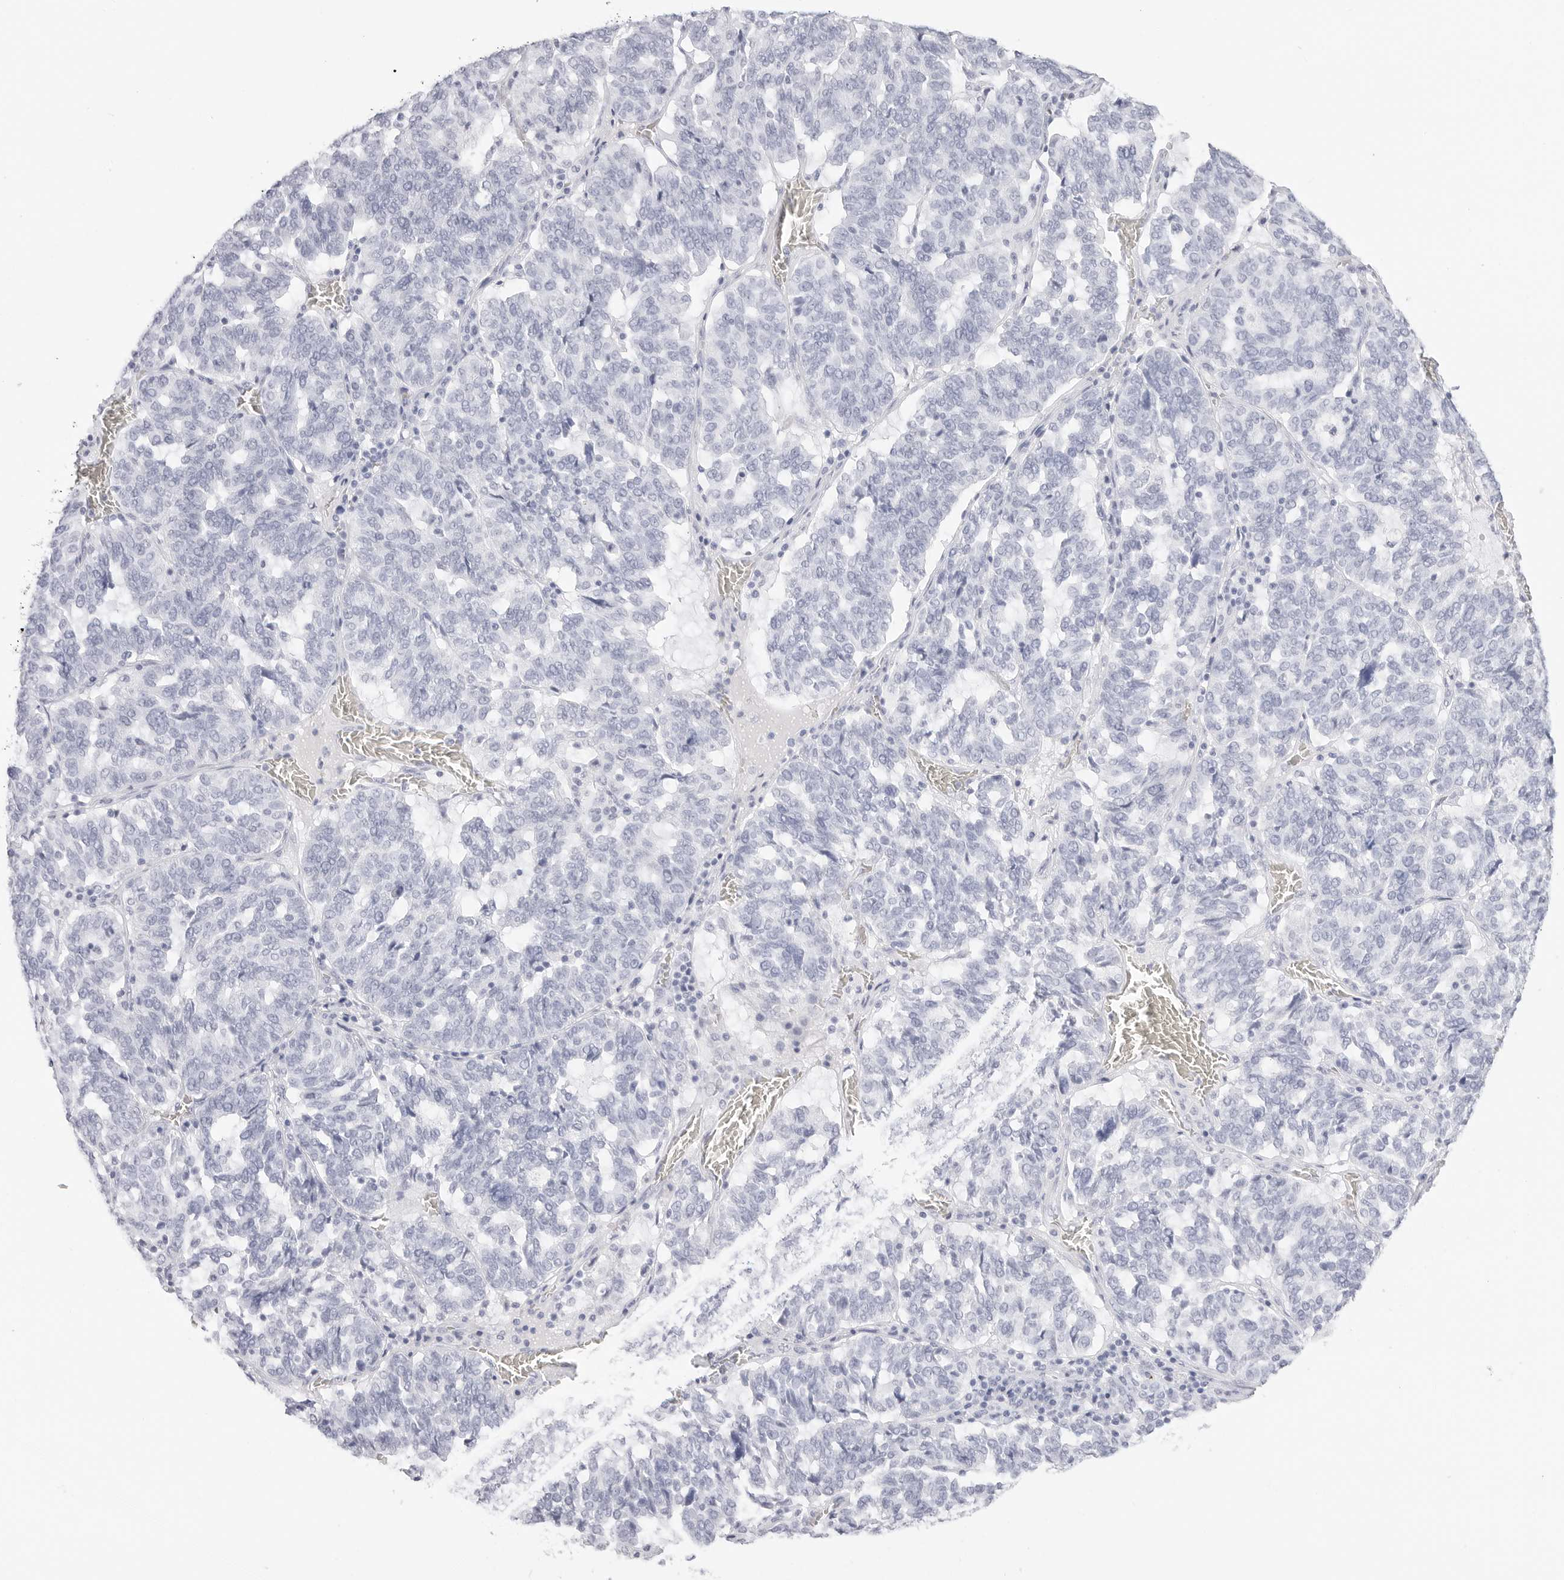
{"staining": {"intensity": "negative", "quantity": "none", "location": "none"}, "tissue": "ovarian cancer", "cell_type": "Tumor cells", "image_type": "cancer", "snomed": [{"axis": "morphology", "description": "Cystadenocarcinoma, serous, NOS"}, {"axis": "topography", "description": "Ovary"}], "caption": "This is an IHC photomicrograph of human serous cystadenocarcinoma (ovarian). There is no positivity in tumor cells.", "gene": "TFF2", "patient": {"sex": "female", "age": 59}}